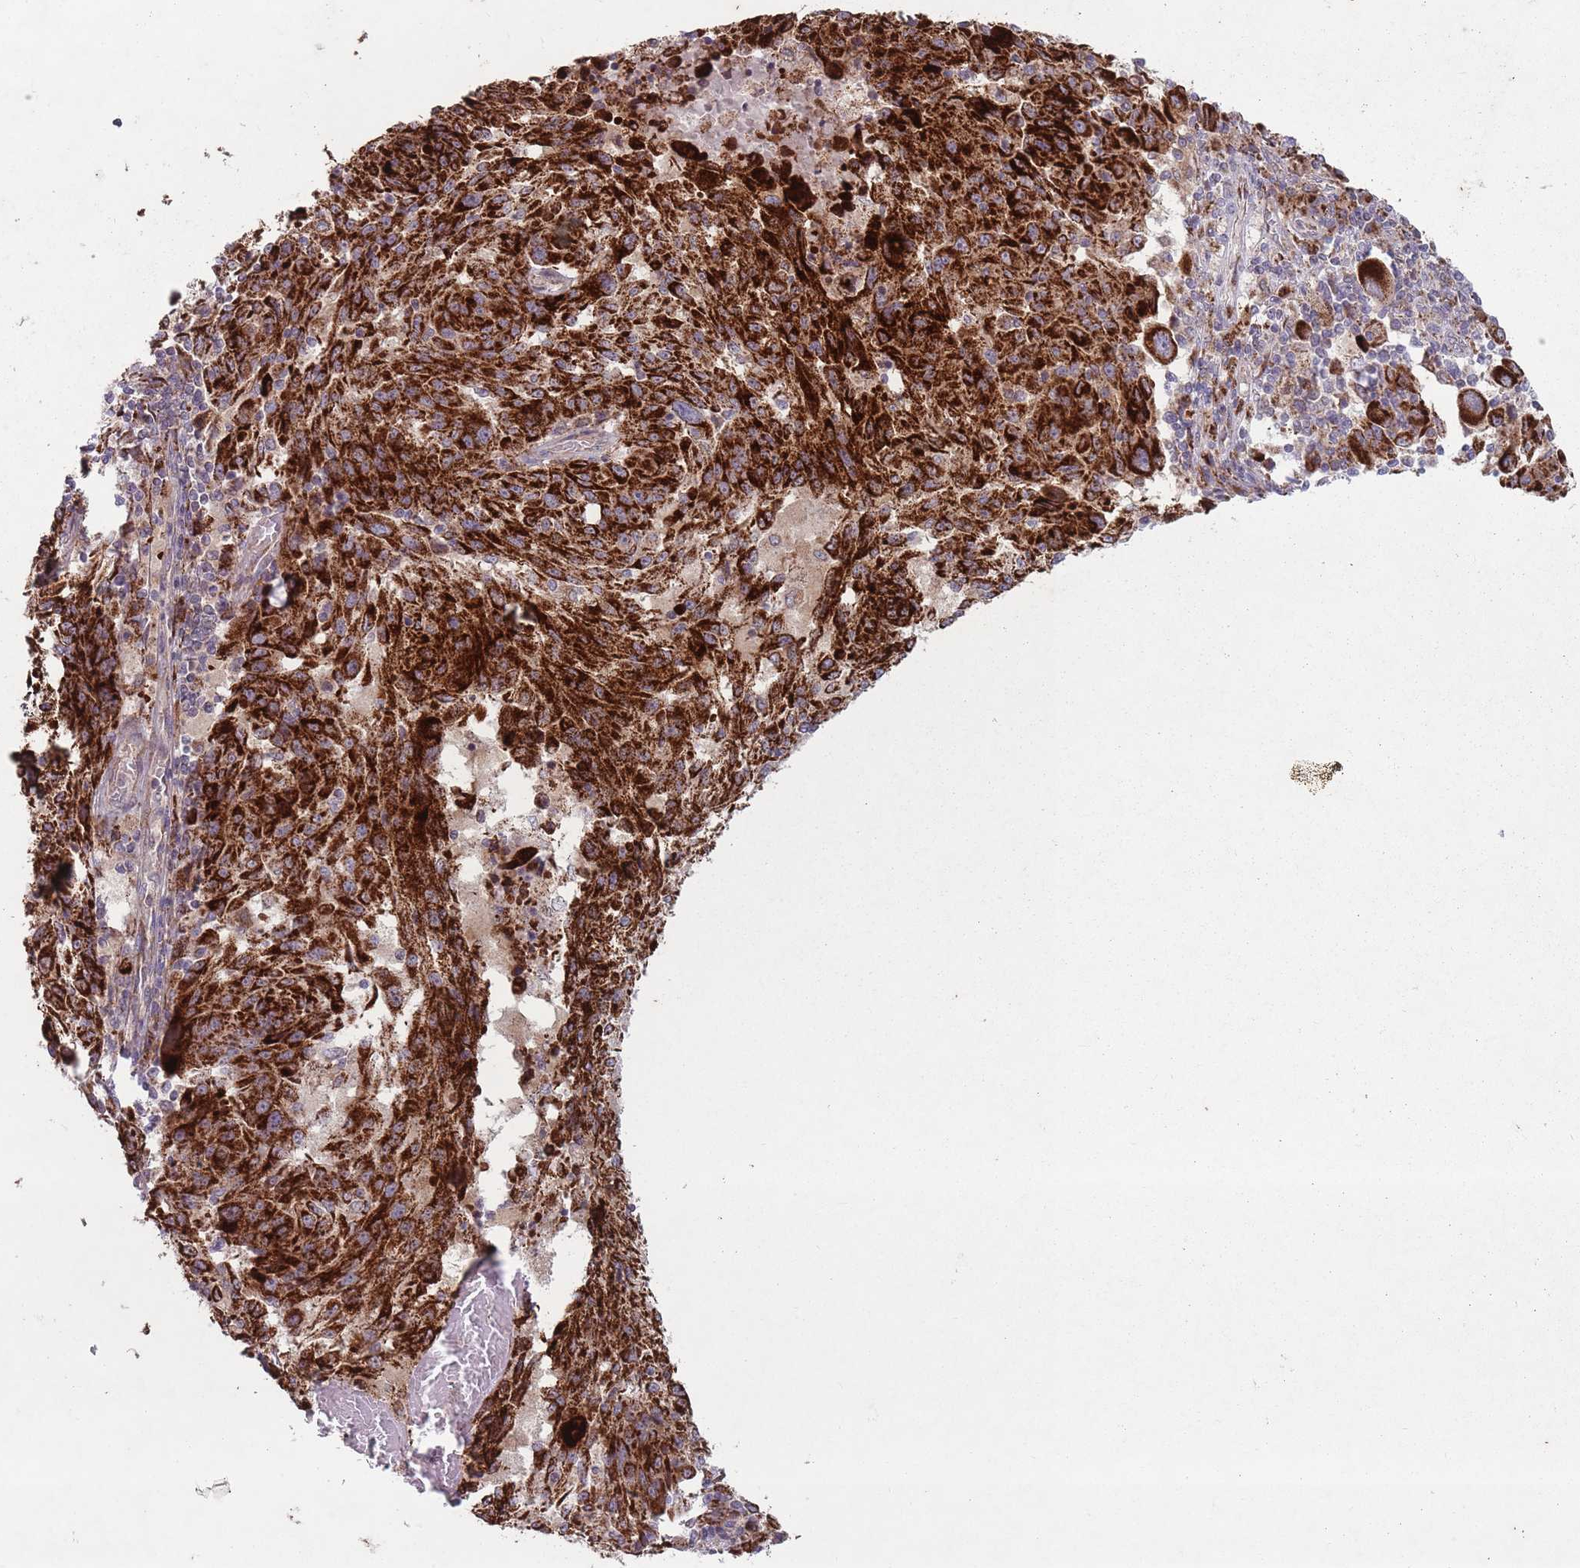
{"staining": {"intensity": "strong", "quantity": ">75%", "location": "cytoplasmic/membranous"}, "tissue": "melanoma", "cell_type": "Tumor cells", "image_type": "cancer", "snomed": [{"axis": "morphology", "description": "Malignant melanoma, NOS"}, {"axis": "topography", "description": "Skin"}], "caption": "IHC photomicrograph of human melanoma stained for a protein (brown), which displays high levels of strong cytoplasmic/membranous staining in about >75% of tumor cells.", "gene": "OR10Q1", "patient": {"sex": "male", "age": 53}}